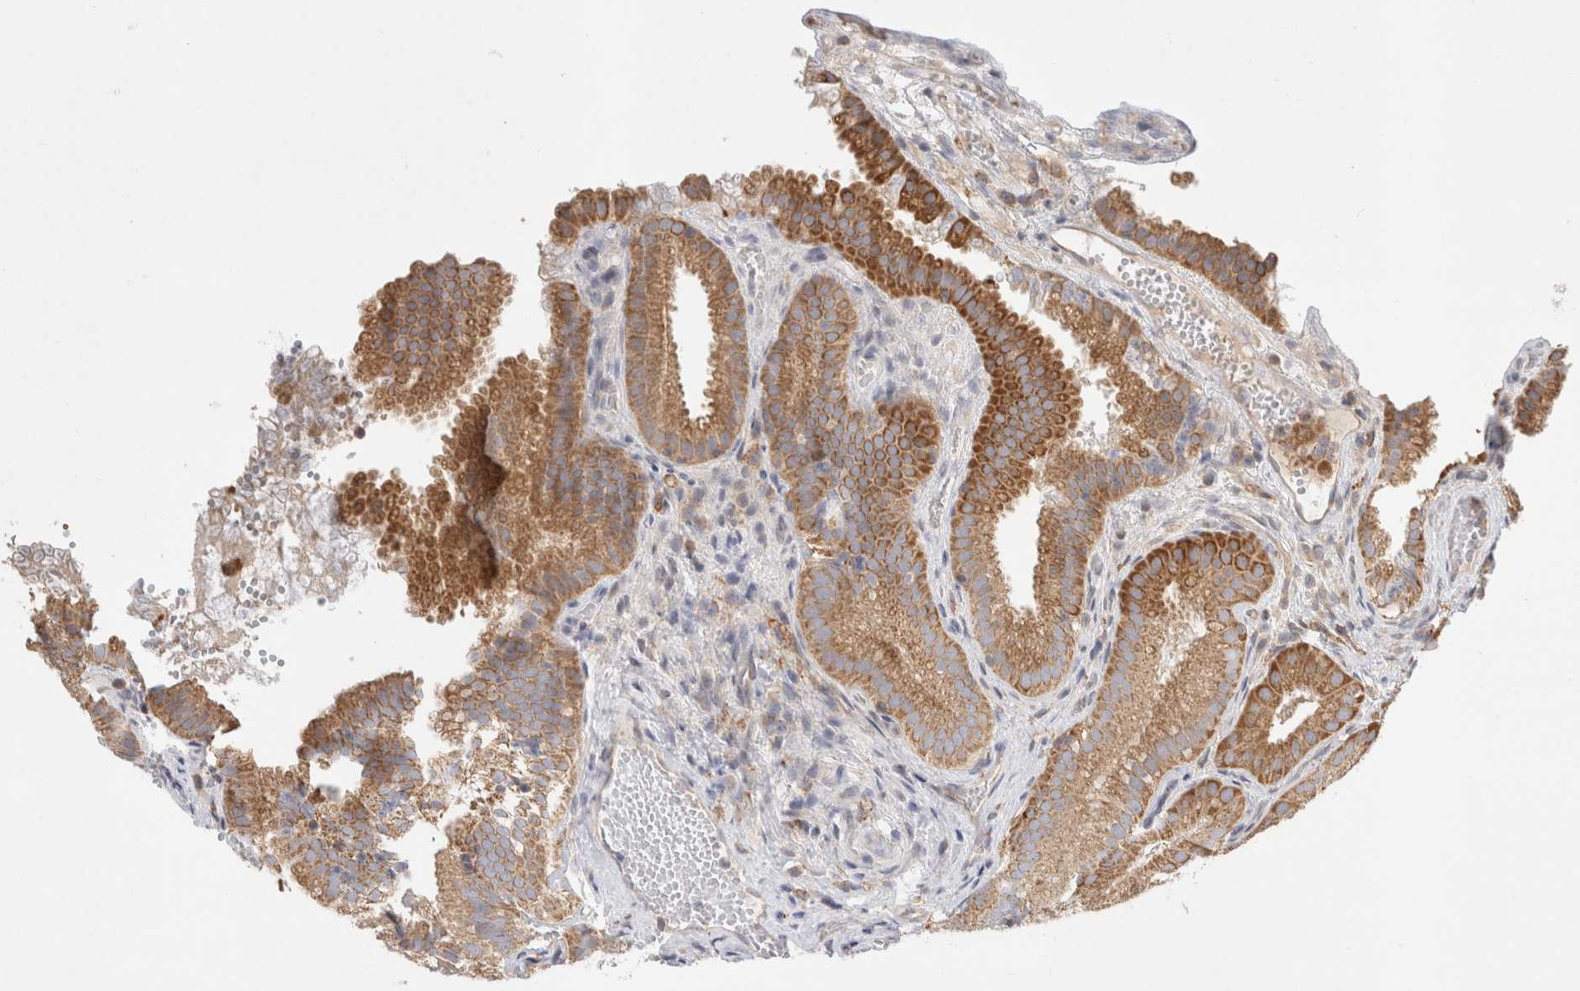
{"staining": {"intensity": "moderate", "quantity": ">75%", "location": "cytoplasmic/membranous"}, "tissue": "gallbladder", "cell_type": "Glandular cells", "image_type": "normal", "snomed": [{"axis": "morphology", "description": "Normal tissue, NOS"}, {"axis": "topography", "description": "Gallbladder"}], "caption": "Protein staining exhibits moderate cytoplasmic/membranous staining in about >75% of glandular cells in benign gallbladder. The protein of interest is stained brown, and the nuclei are stained in blue (DAB IHC with brightfield microscopy, high magnification).", "gene": "CDCA7L", "patient": {"sex": "female", "age": 30}}